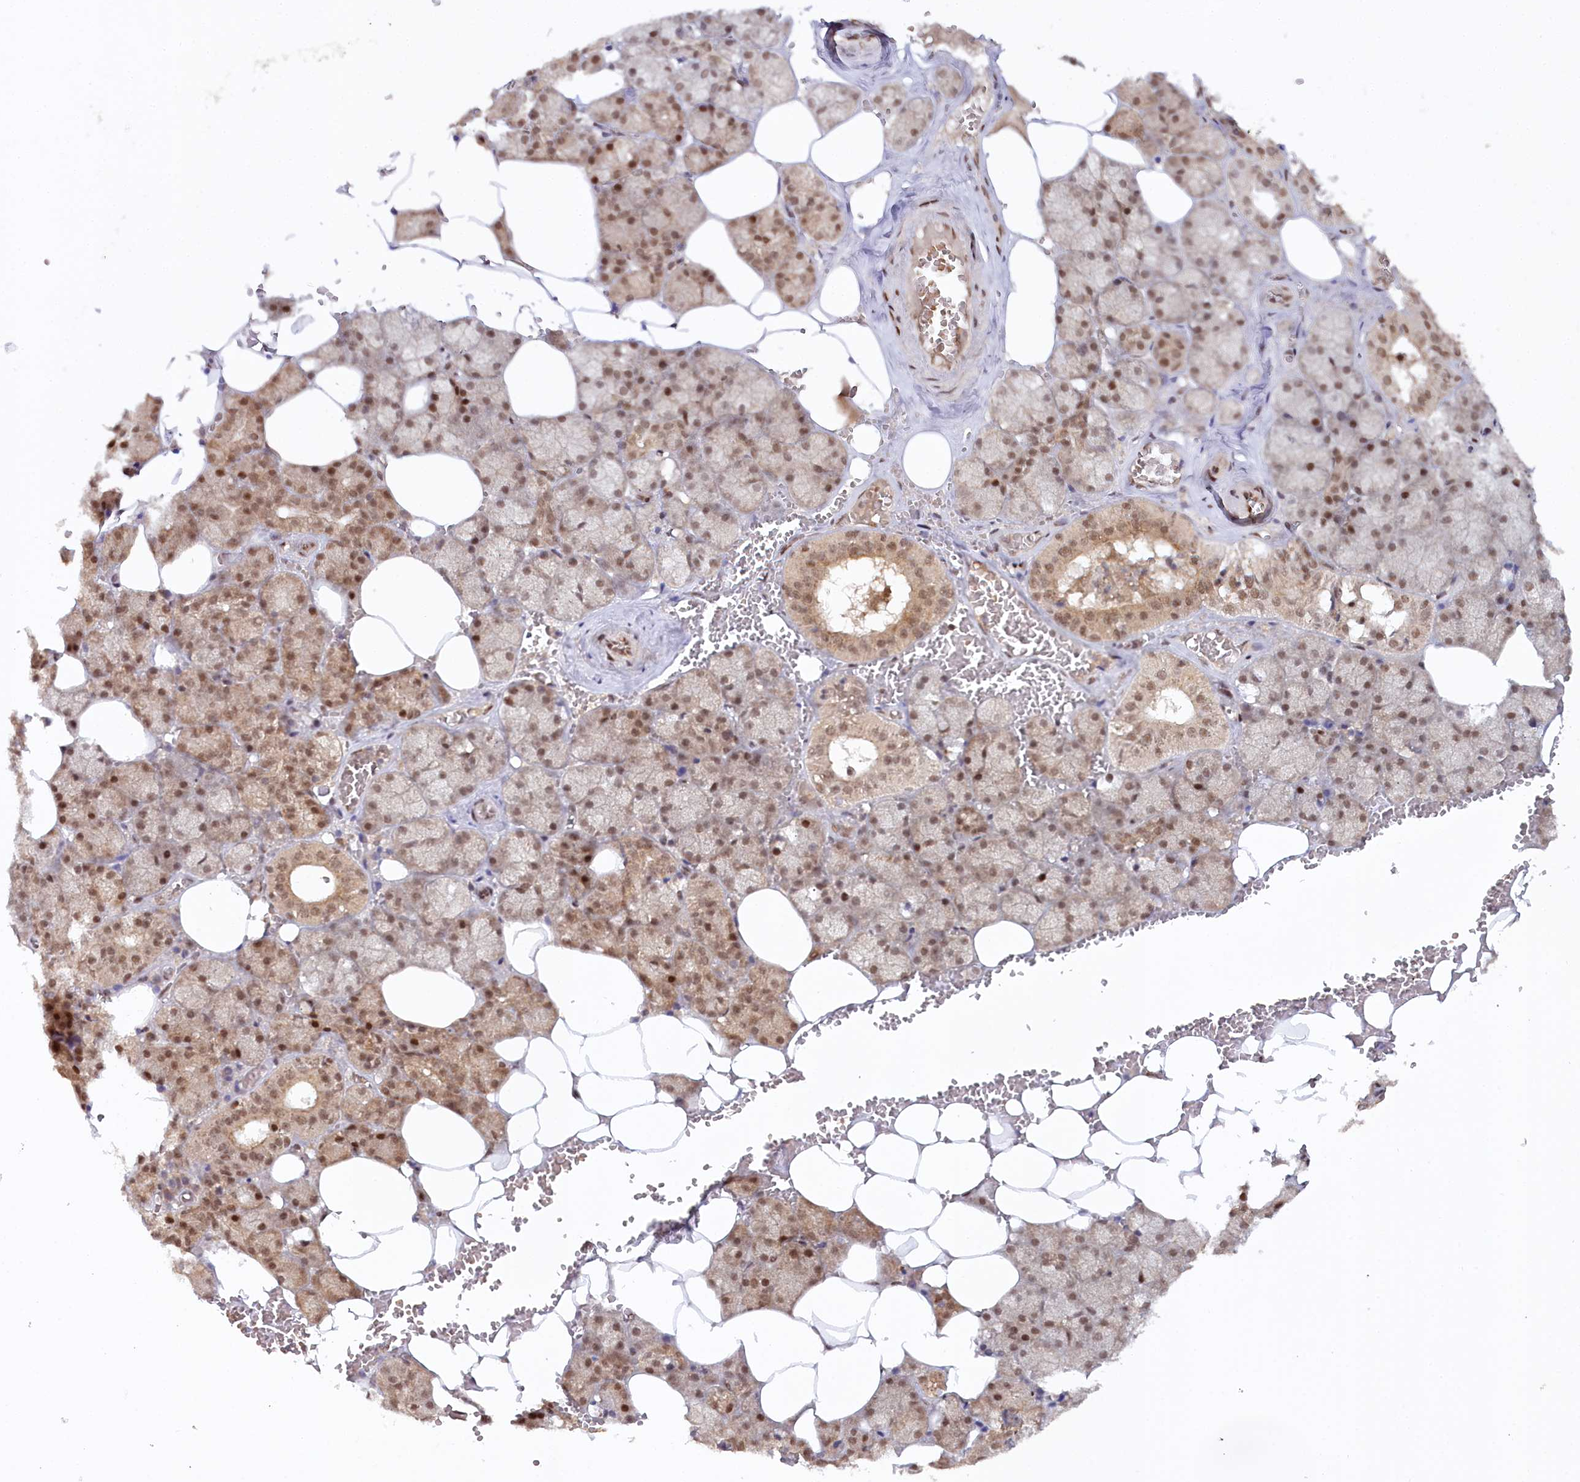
{"staining": {"intensity": "moderate", "quantity": ">75%", "location": "cytoplasmic/membranous,nuclear"}, "tissue": "salivary gland", "cell_type": "Glandular cells", "image_type": "normal", "snomed": [{"axis": "morphology", "description": "Normal tissue, NOS"}, {"axis": "topography", "description": "Salivary gland"}], "caption": "Glandular cells exhibit medium levels of moderate cytoplasmic/membranous,nuclear expression in about >75% of cells in unremarkable salivary gland. (DAB IHC, brown staining for protein, blue staining for nuclei).", "gene": "CCDC65", "patient": {"sex": "male", "age": 62}}